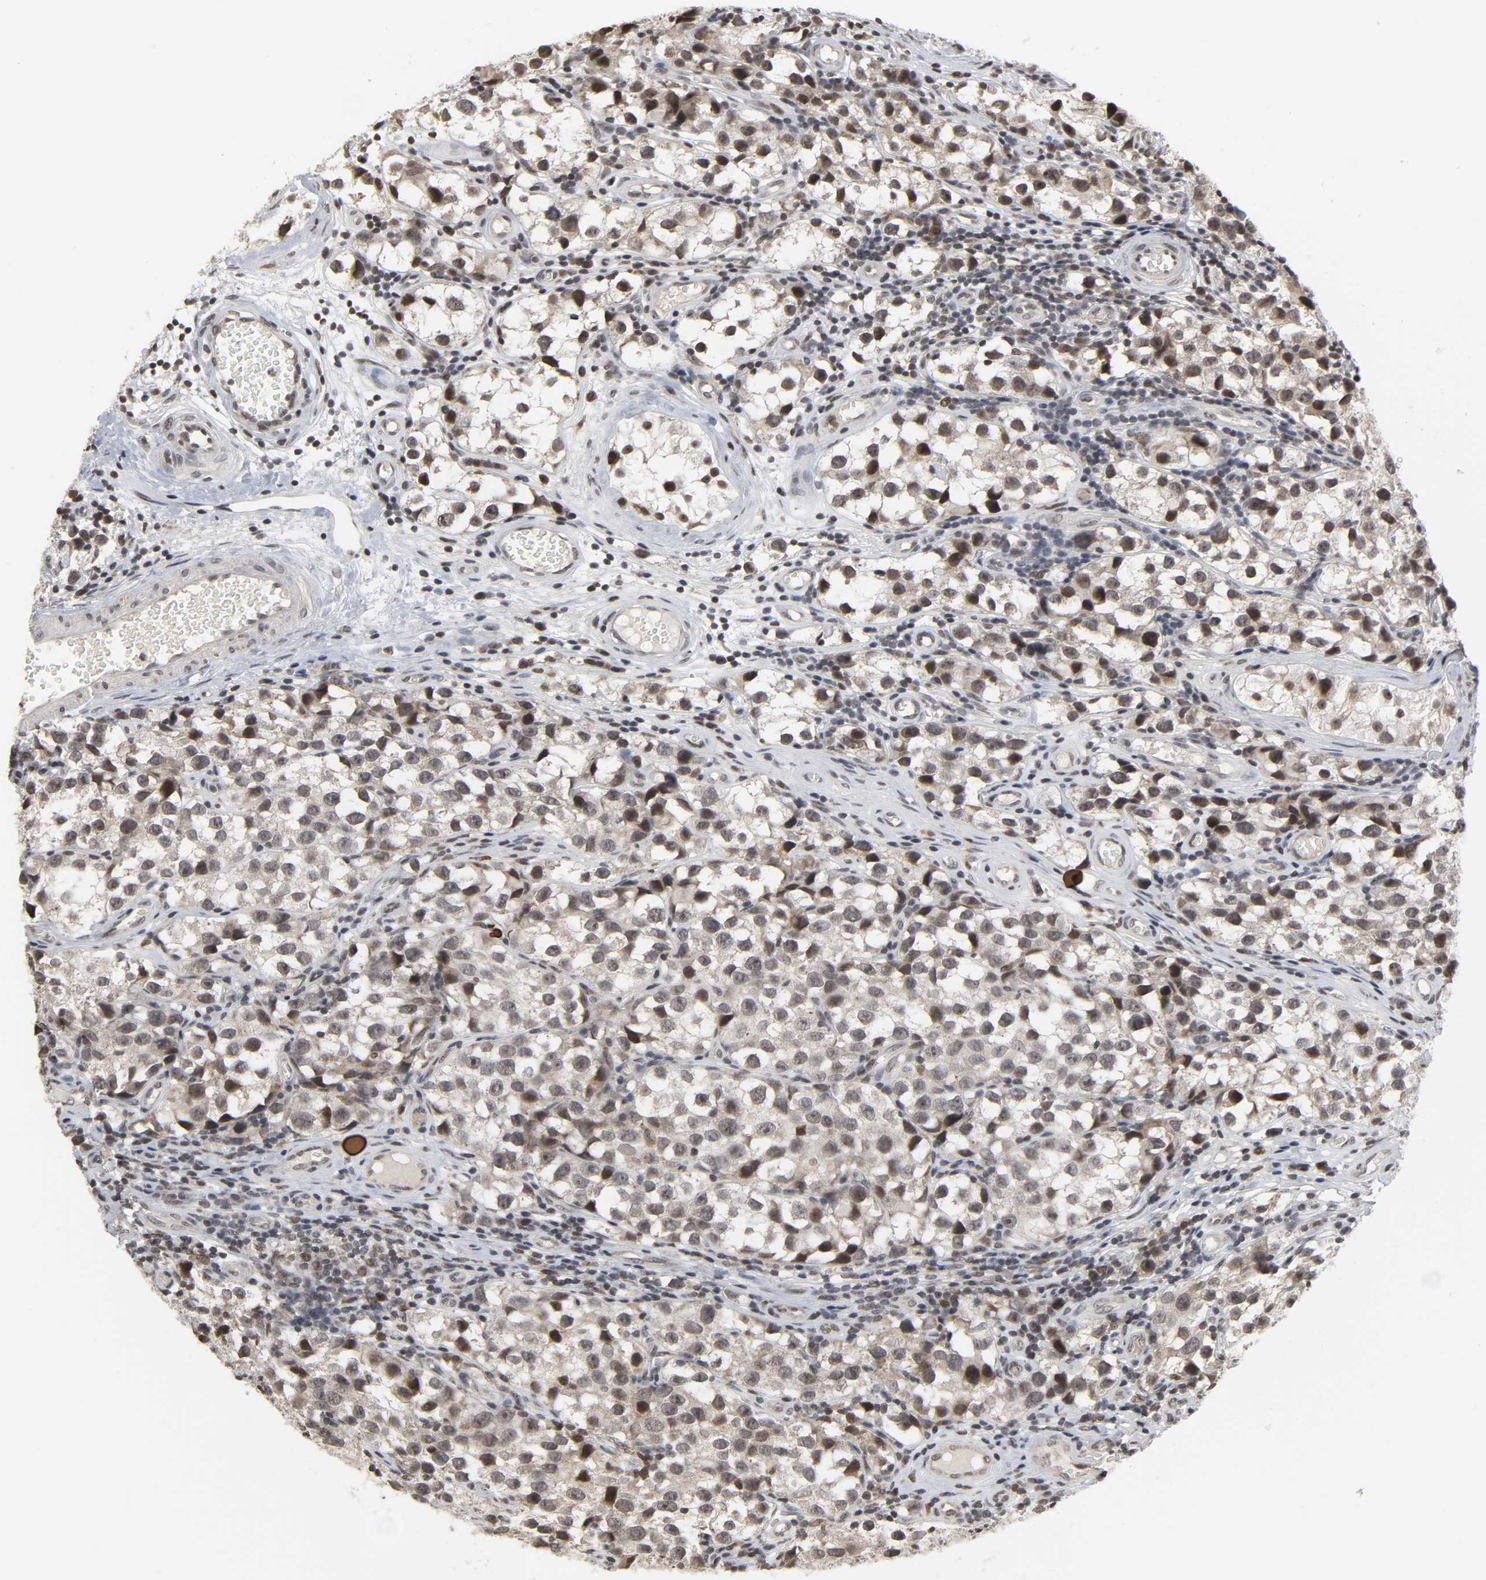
{"staining": {"intensity": "moderate", "quantity": "25%-75%", "location": "nuclear"}, "tissue": "testis cancer", "cell_type": "Tumor cells", "image_type": "cancer", "snomed": [{"axis": "morphology", "description": "Seminoma, NOS"}, {"axis": "topography", "description": "Testis"}], "caption": "A high-resolution micrograph shows immunohistochemistry (IHC) staining of seminoma (testis), which shows moderate nuclear positivity in approximately 25%-75% of tumor cells.", "gene": "XRCC1", "patient": {"sex": "male", "age": 39}}